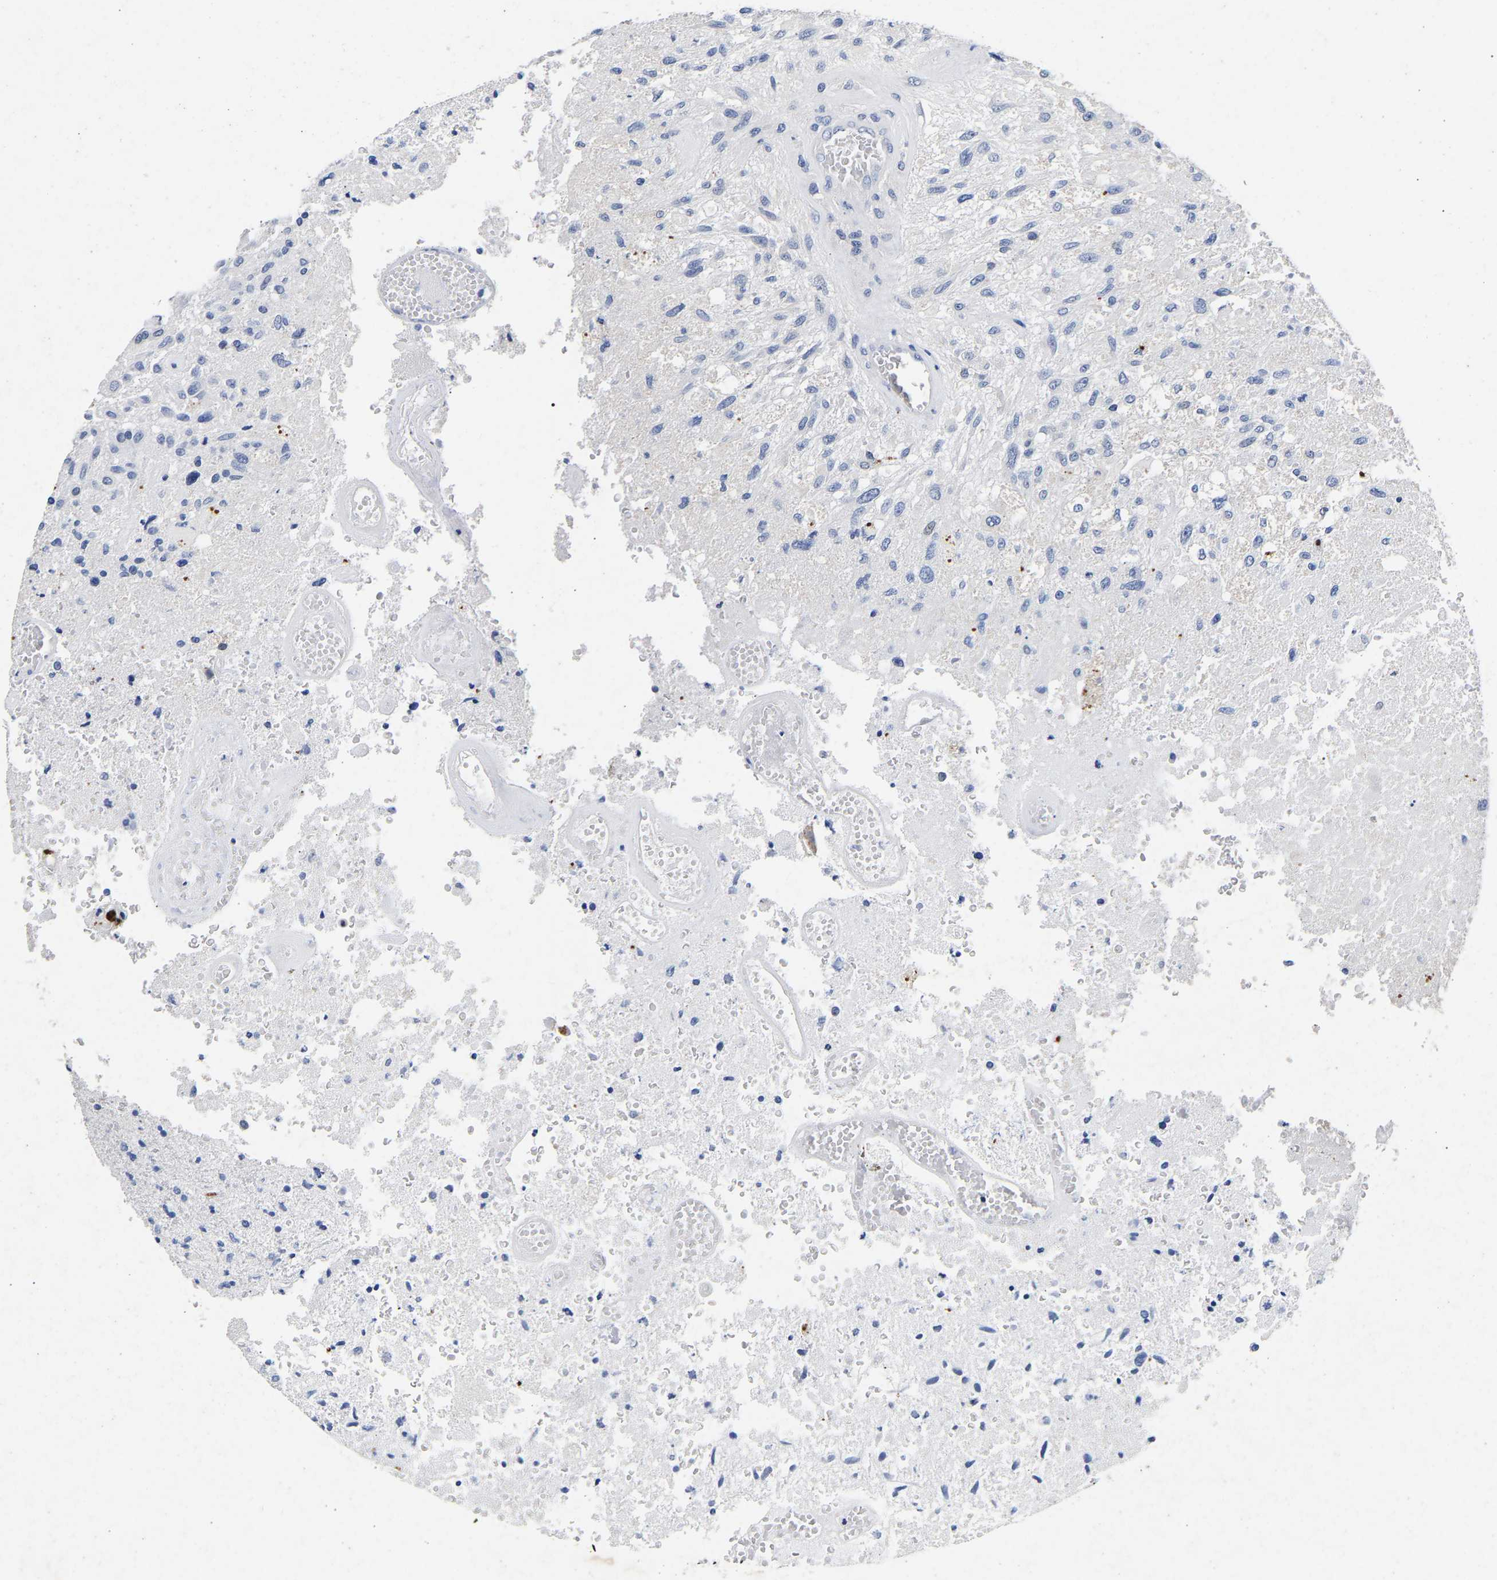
{"staining": {"intensity": "negative", "quantity": "none", "location": "none"}, "tissue": "glioma", "cell_type": "Tumor cells", "image_type": "cancer", "snomed": [{"axis": "morphology", "description": "Normal tissue, NOS"}, {"axis": "morphology", "description": "Glioma, malignant, High grade"}, {"axis": "topography", "description": "Cerebral cortex"}], "caption": "DAB immunohistochemical staining of glioma exhibits no significant expression in tumor cells.", "gene": "CCDC6", "patient": {"sex": "male", "age": 77}}